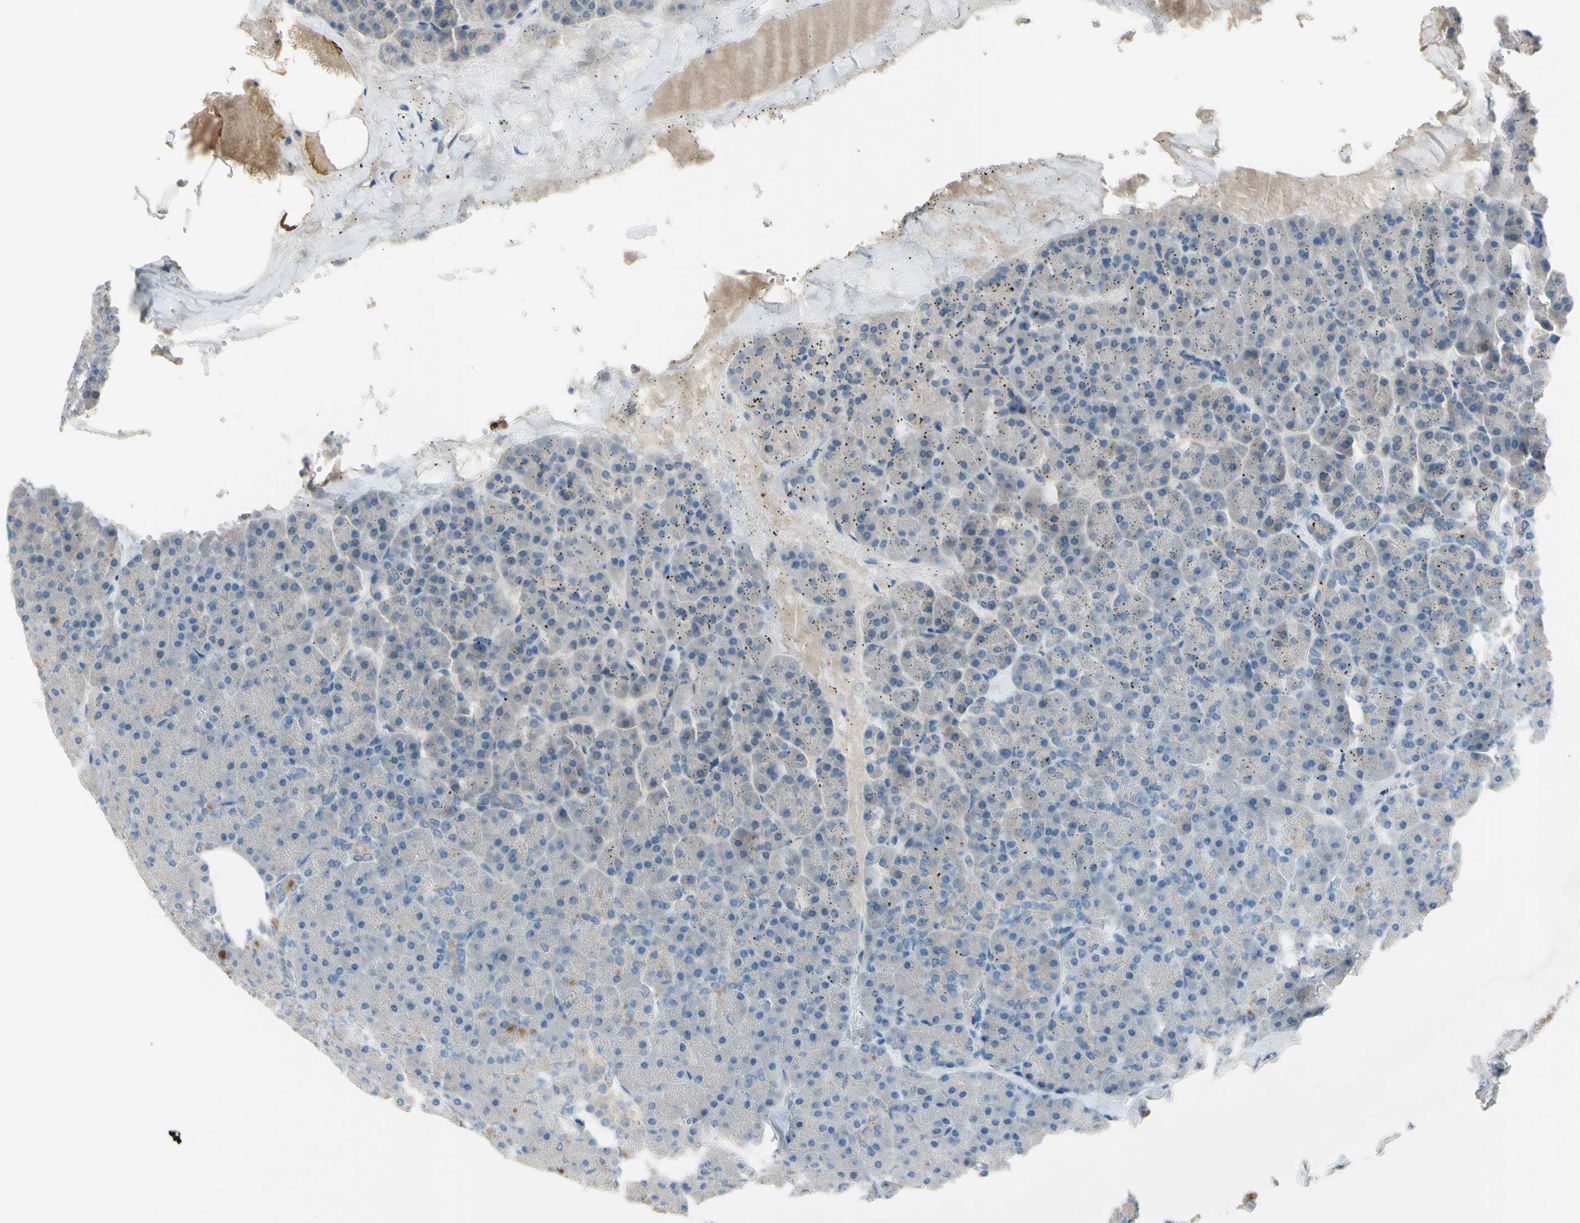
{"staining": {"intensity": "negative", "quantity": "none", "location": "none"}, "tissue": "pancreas", "cell_type": "Exocrine glandular cells", "image_type": "normal", "snomed": [{"axis": "morphology", "description": "Normal tissue, NOS"}, {"axis": "topography", "description": "Pancreas"}], "caption": "IHC of benign human pancreas demonstrates no expression in exocrine glandular cells.", "gene": "ATRN", "patient": {"sex": "female", "age": 35}}